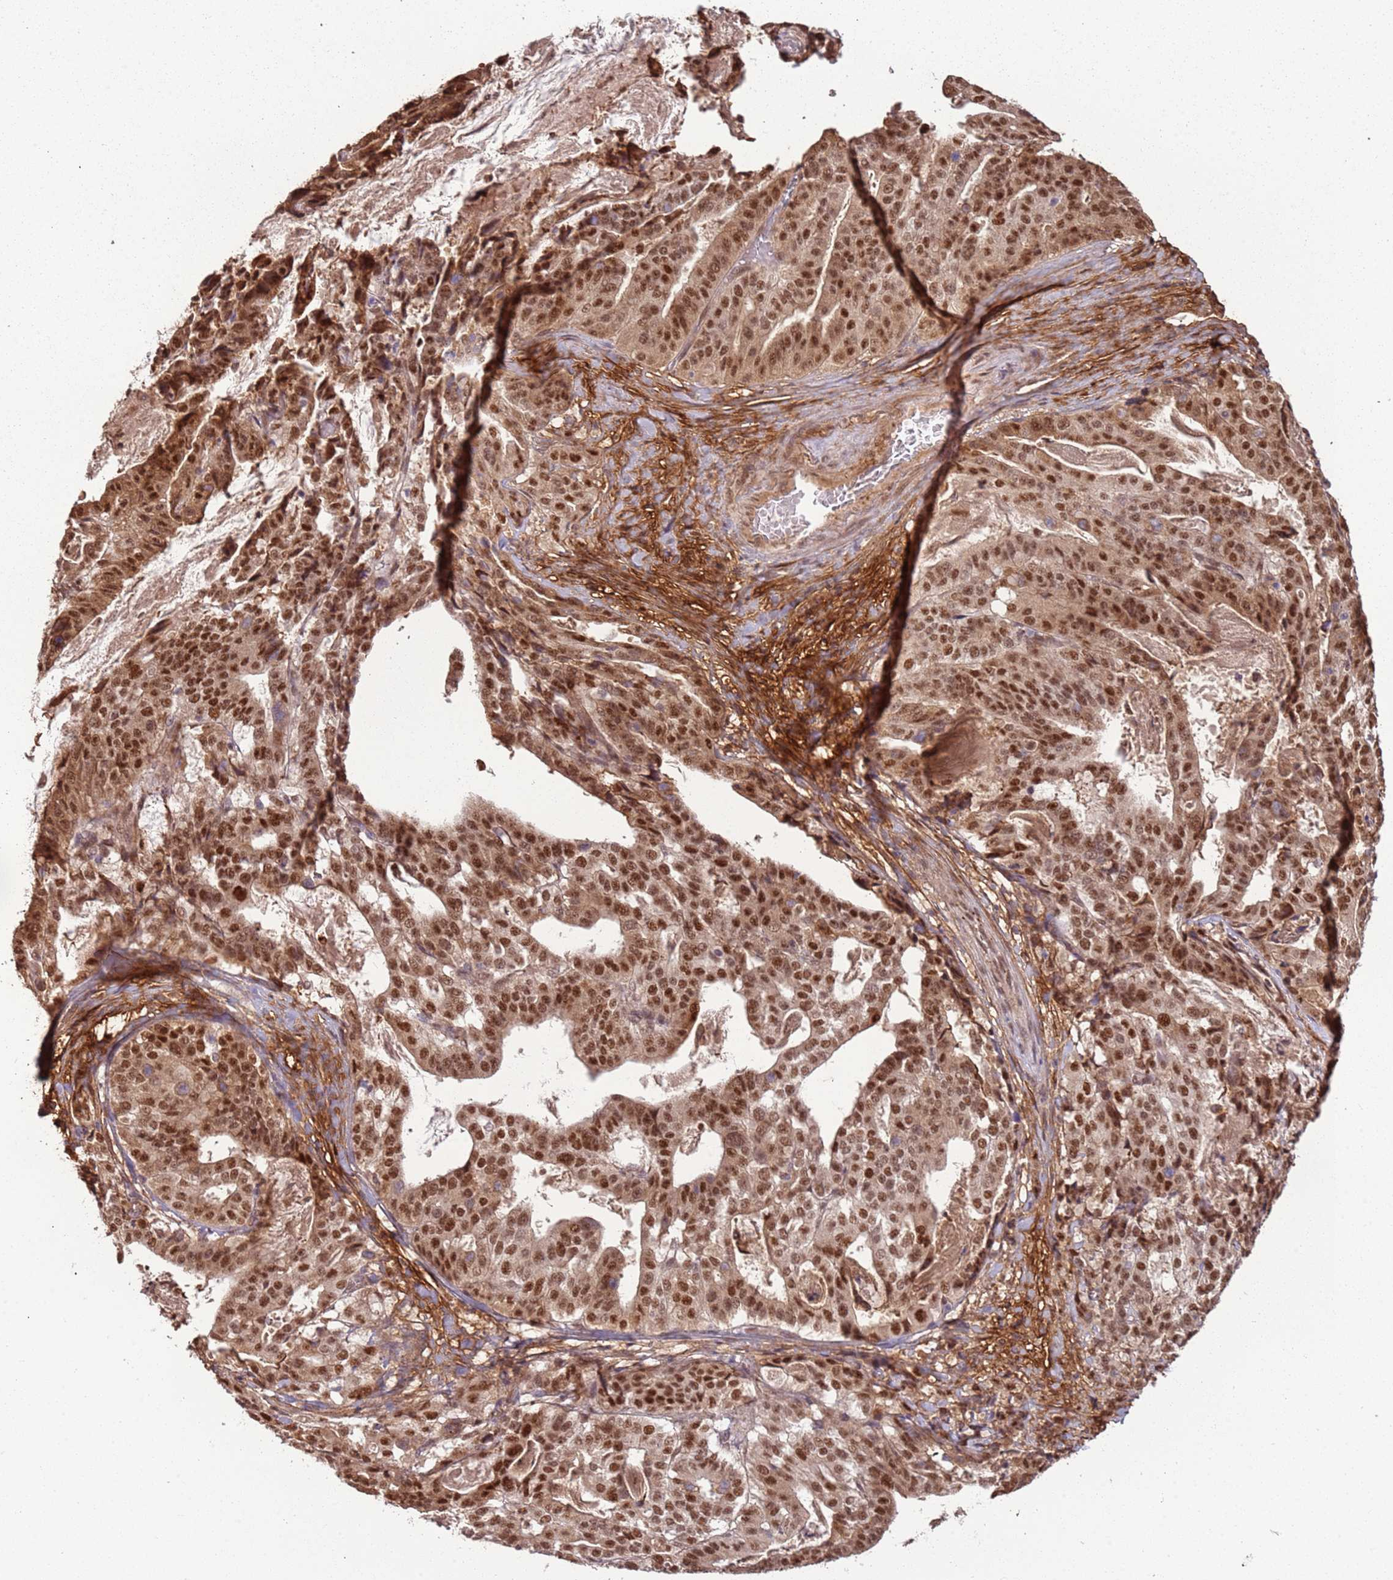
{"staining": {"intensity": "strong", "quantity": ">75%", "location": "nuclear"}, "tissue": "stomach cancer", "cell_type": "Tumor cells", "image_type": "cancer", "snomed": [{"axis": "morphology", "description": "Adenocarcinoma, NOS"}, {"axis": "topography", "description": "Stomach"}], "caption": "This is an image of immunohistochemistry staining of stomach cancer, which shows strong positivity in the nuclear of tumor cells.", "gene": "POLR3H", "patient": {"sex": "male", "age": 48}}